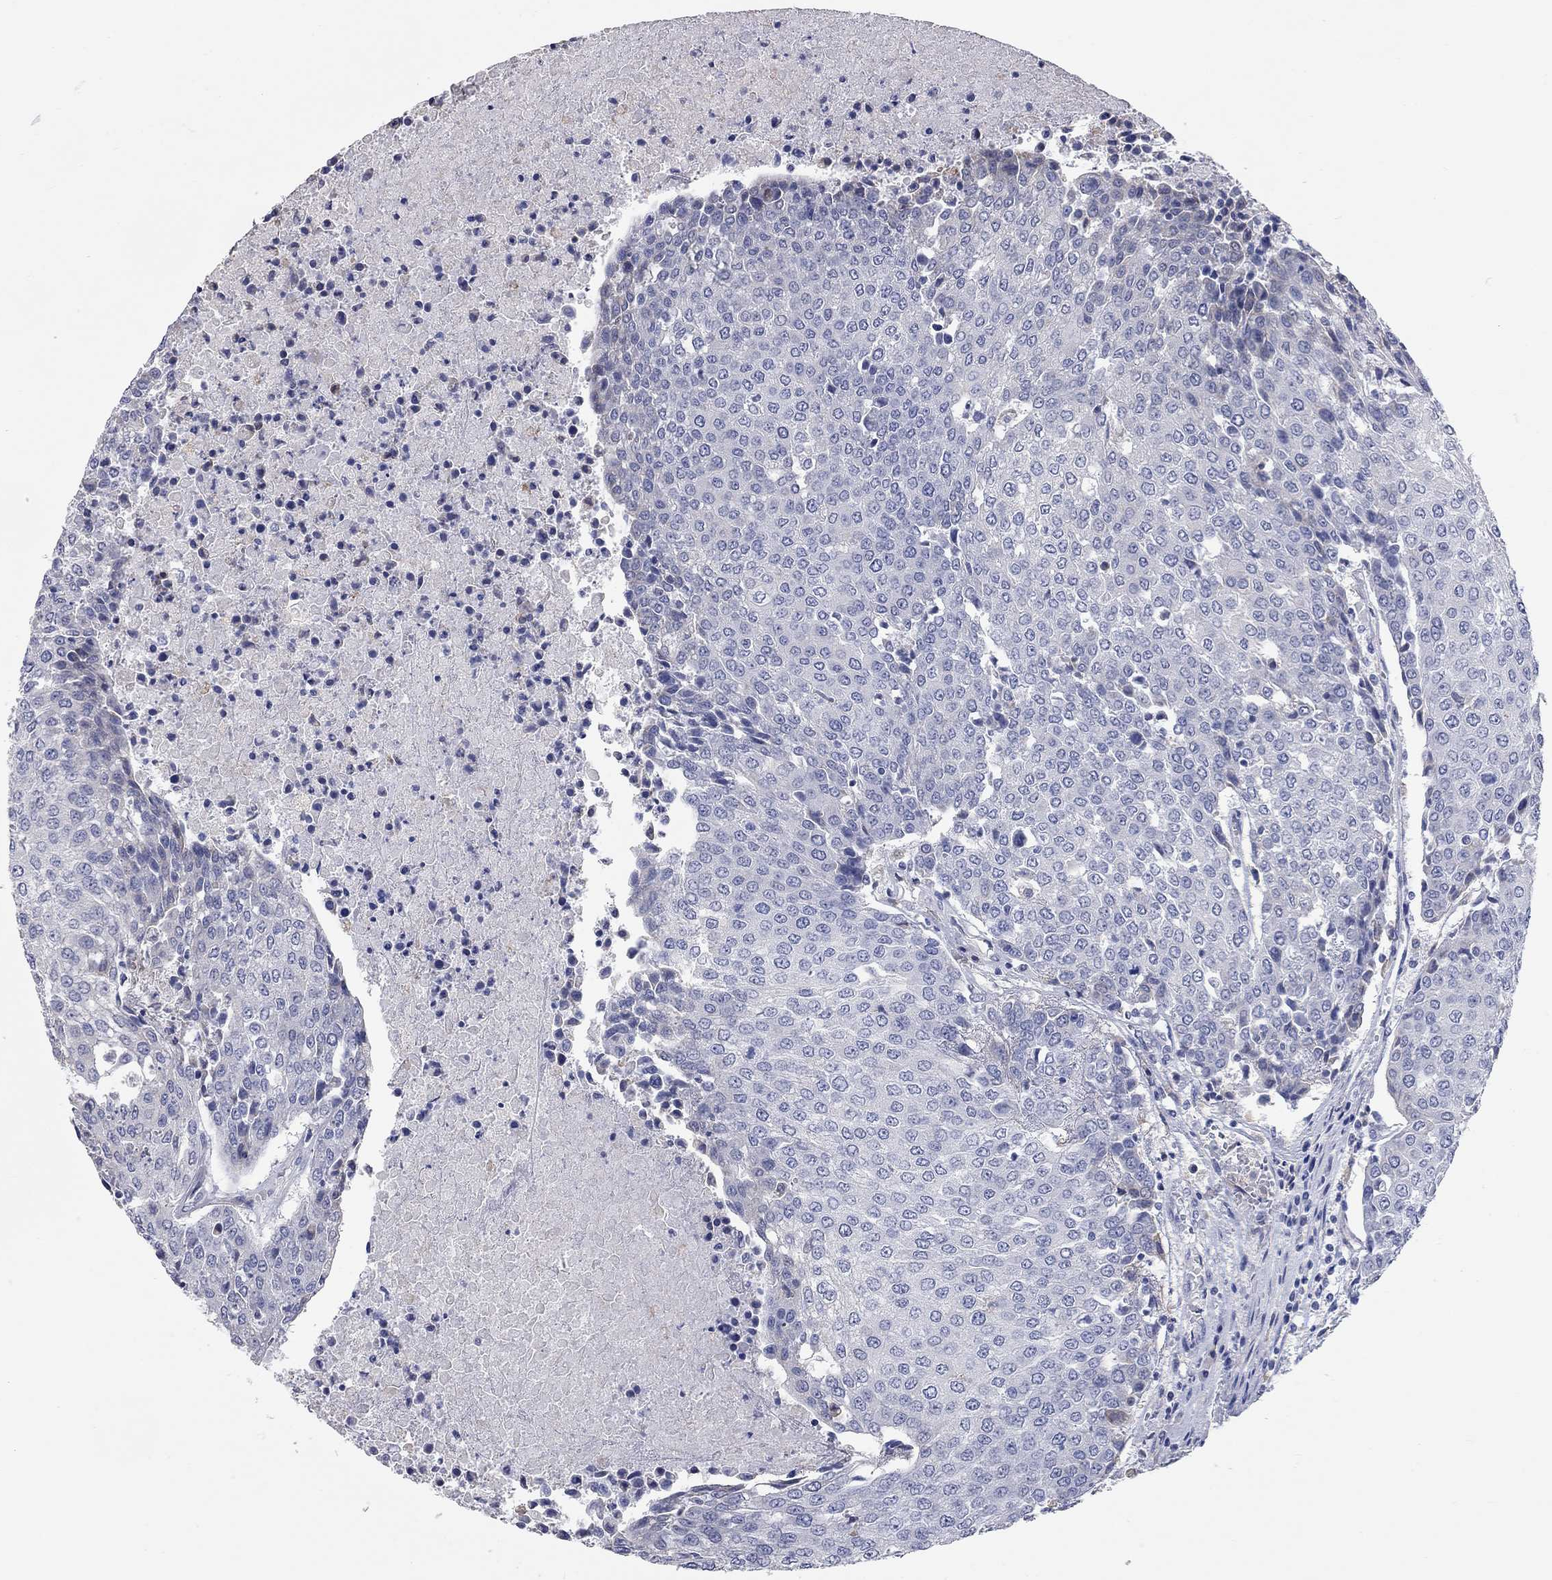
{"staining": {"intensity": "negative", "quantity": "none", "location": "none"}, "tissue": "urothelial cancer", "cell_type": "Tumor cells", "image_type": "cancer", "snomed": [{"axis": "morphology", "description": "Urothelial carcinoma, High grade"}, {"axis": "topography", "description": "Urinary bladder"}], "caption": "Tumor cells show no significant protein expression in urothelial cancer.", "gene": "XAGE2", "patient": {"sex": "female", "age": 85}}